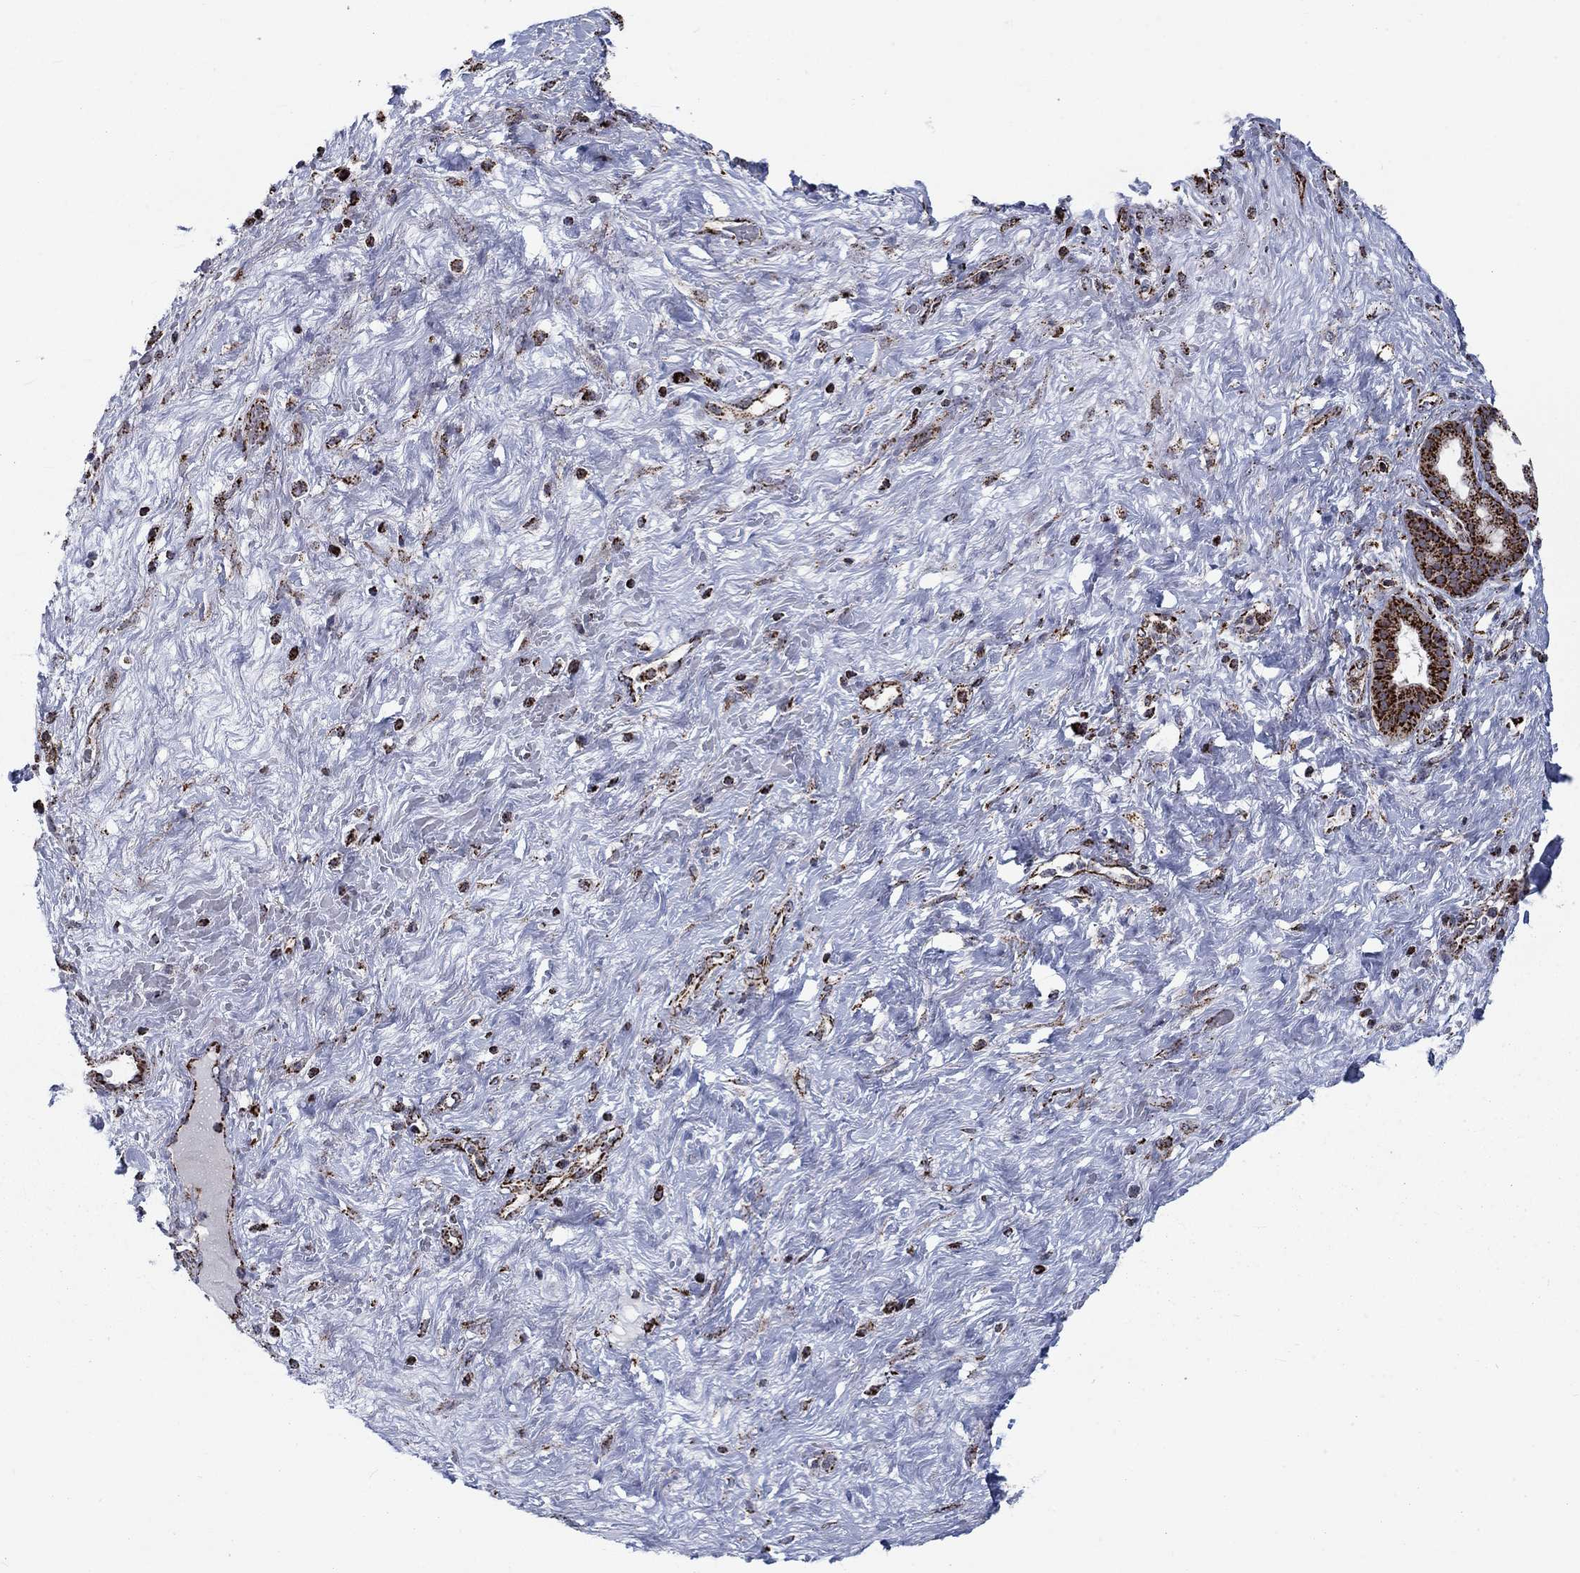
{"staining": {"intensity": "strong", "quantity": ">75%", "location": "cytoplasmic/membranous"}, "tissue": "pancreatic cancer", "cell_type": "Tumor cells", "image_type": "cancer", "snomed": [{"axis": "morphology", "description": "Adenocarcinoma, NOS"}, {"axis": "topography", "description": "Pancreas"}], "caption": "Immunohistochemical staining of human pancreatic cancer shows strong cytoplasmic/membranous protein expression in about >75% of tumor cells.", "gene": "MOAP1", "patient": {"sex": "male", "age": 44}}